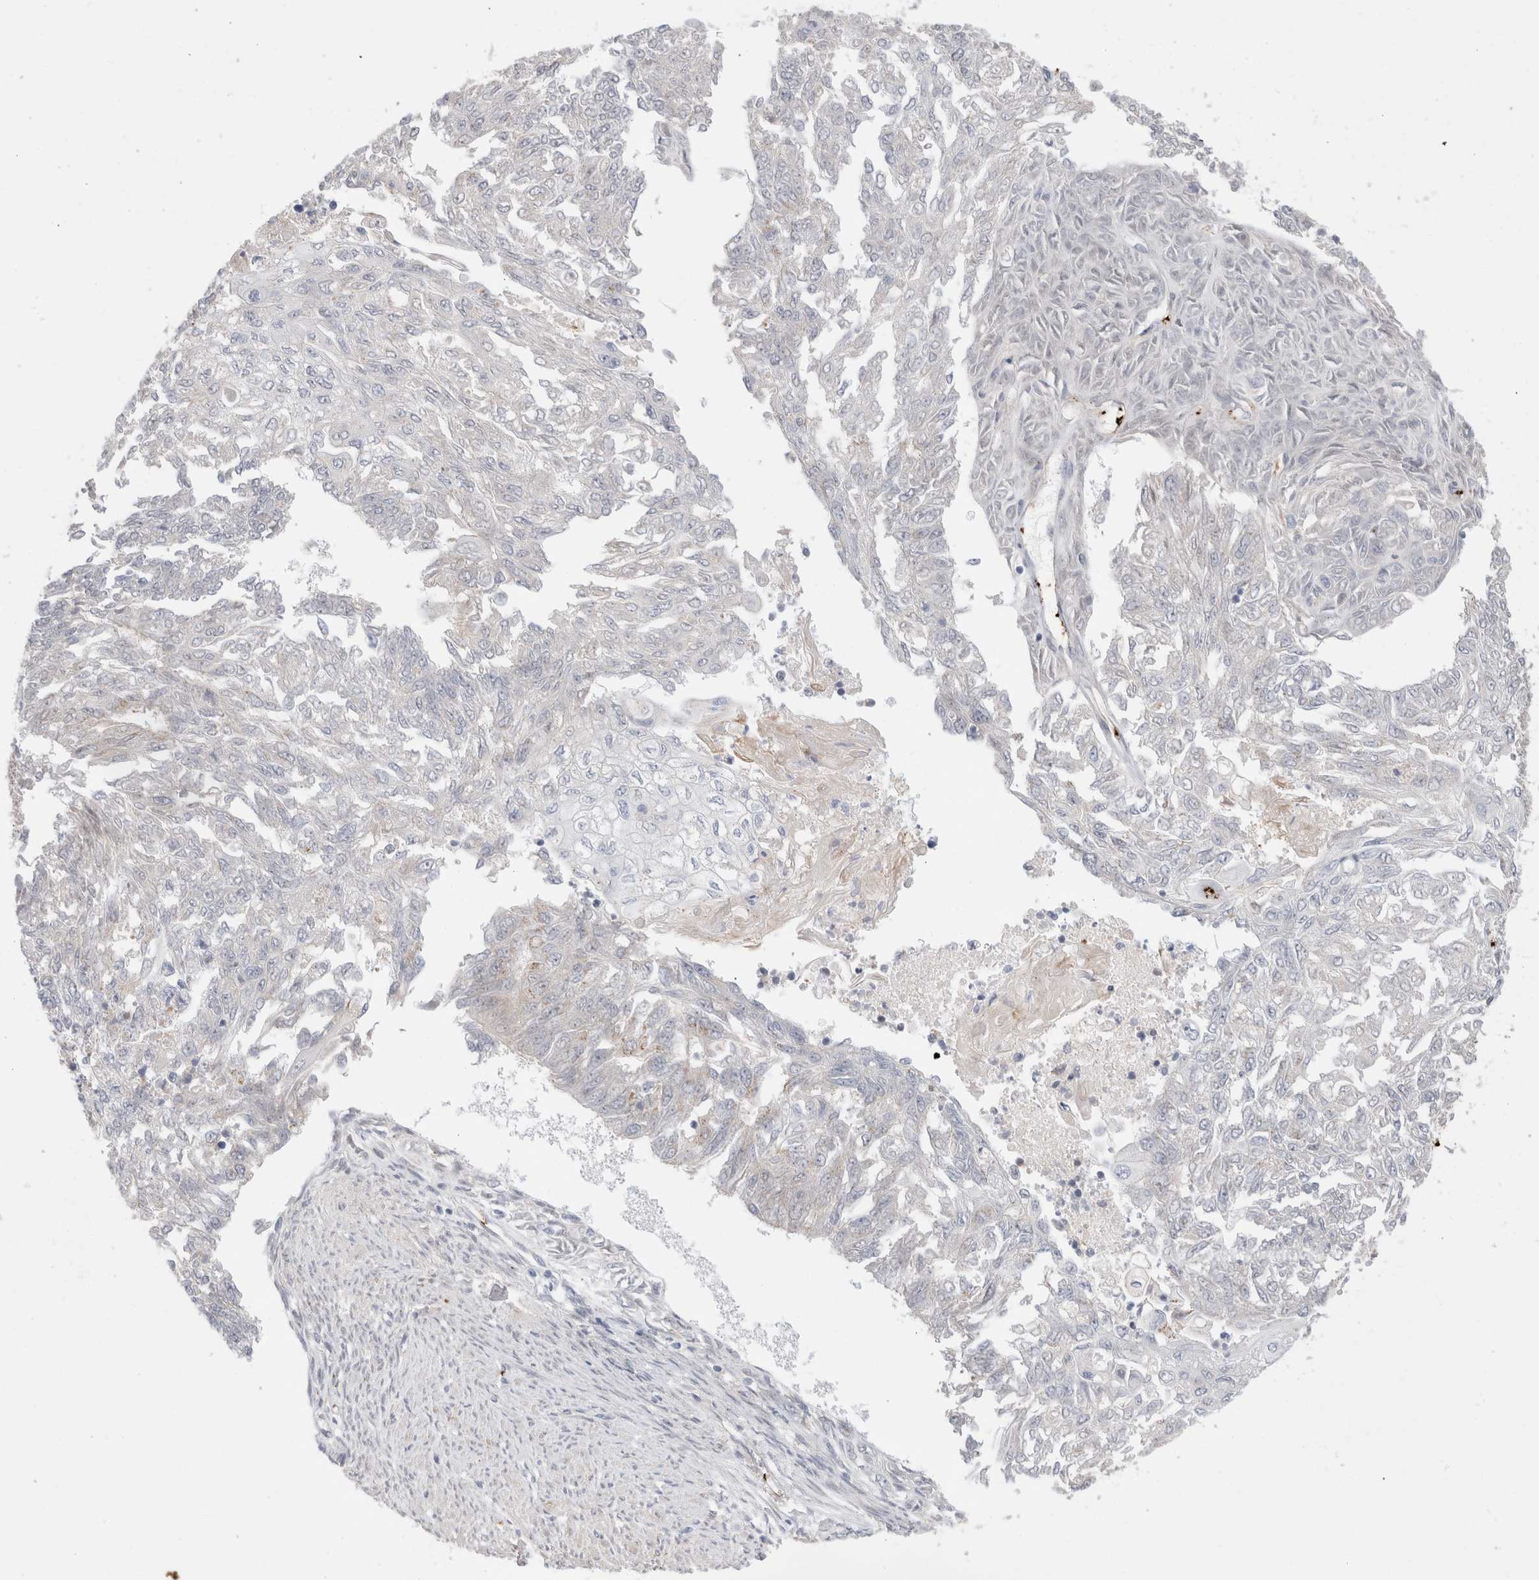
{"staining": {"intensity": "negative", "quantity": "none", "location": "none"}, "tissue": "endometrial cancer", "cell_type": "Tumor cells", "image_type": "cancer", "snomed": [{"axis": "morphology", "description": "Adenocarcinoma, NOS"}, {"axis": "topography", "description": "Endometrium"}], "caption": "Image shows no significant protein expression in tumor cells of adenocarcinoma (endometrial). The staining is performed using DAB (3,3'-diaminobenzidine) brown chromogen with nuclei counter-stained in using hematoxylin.", "gene": "VPS28", "patient": {"sex": "female", "age": 32}}